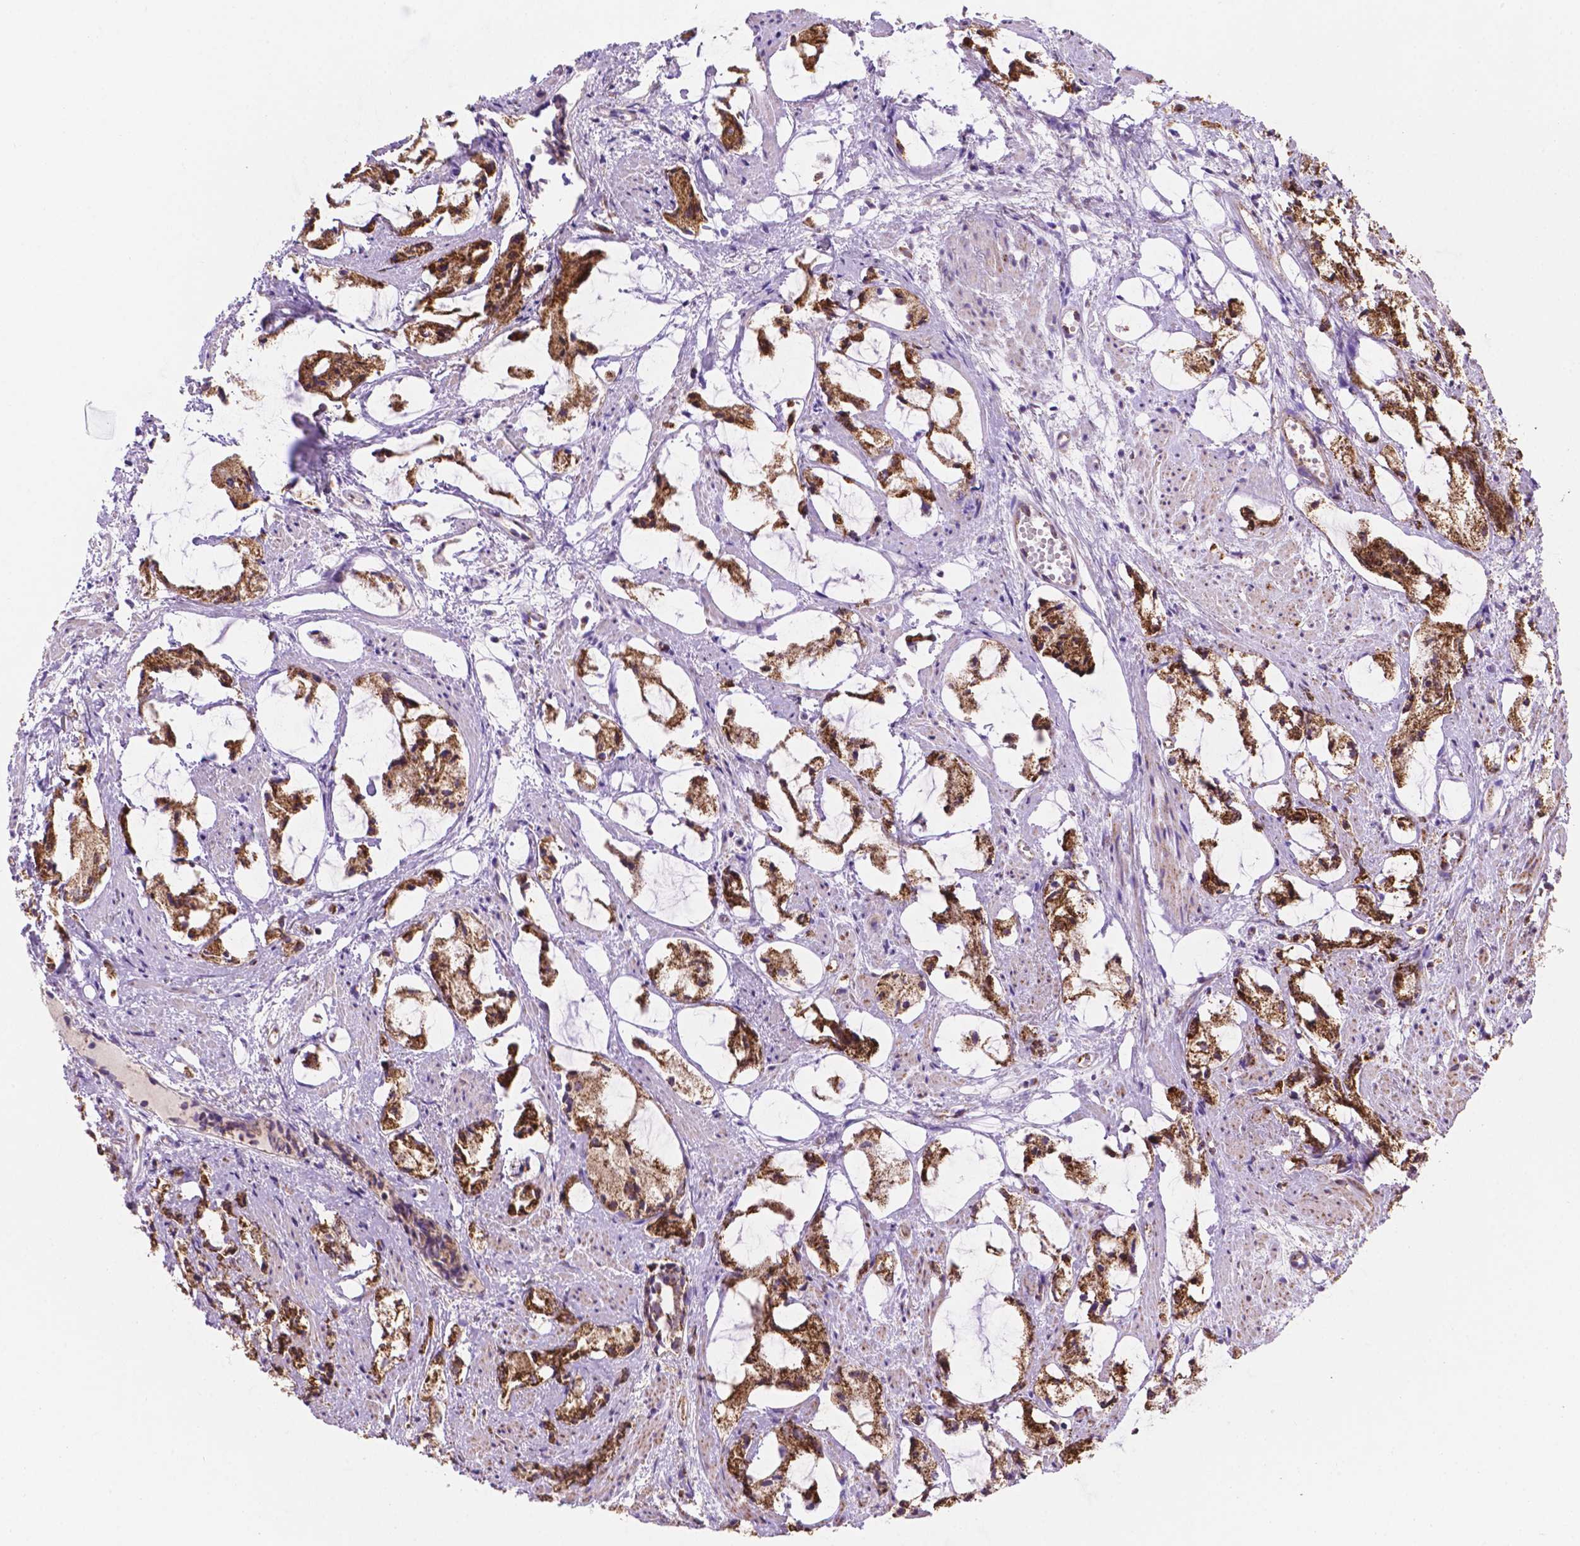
{"staining": {"intensity": "strong", "quantity": ">75%", "location": "cytoplasmic/membranous"}, "tissue": "prostate cancer", "cell_type": "Tumor cells", "image_type": "cancer", "snomed": [{"axis": "morphology", "description": "Adenocarcinoma, High grade"}, {"axis": "topography", "description": "Prostate"}], "caption": "Prostate high-grade adenocarcinoma stained with DAB (3,3'-diaminobenzidine) immunohistochemistry (IHC) displays high levels of strong cytoplasmic/membranous expression in approximately >75% of tumor cells.", "gene": "HSPD1", "patient": {"sex": "male", "age": 85}}